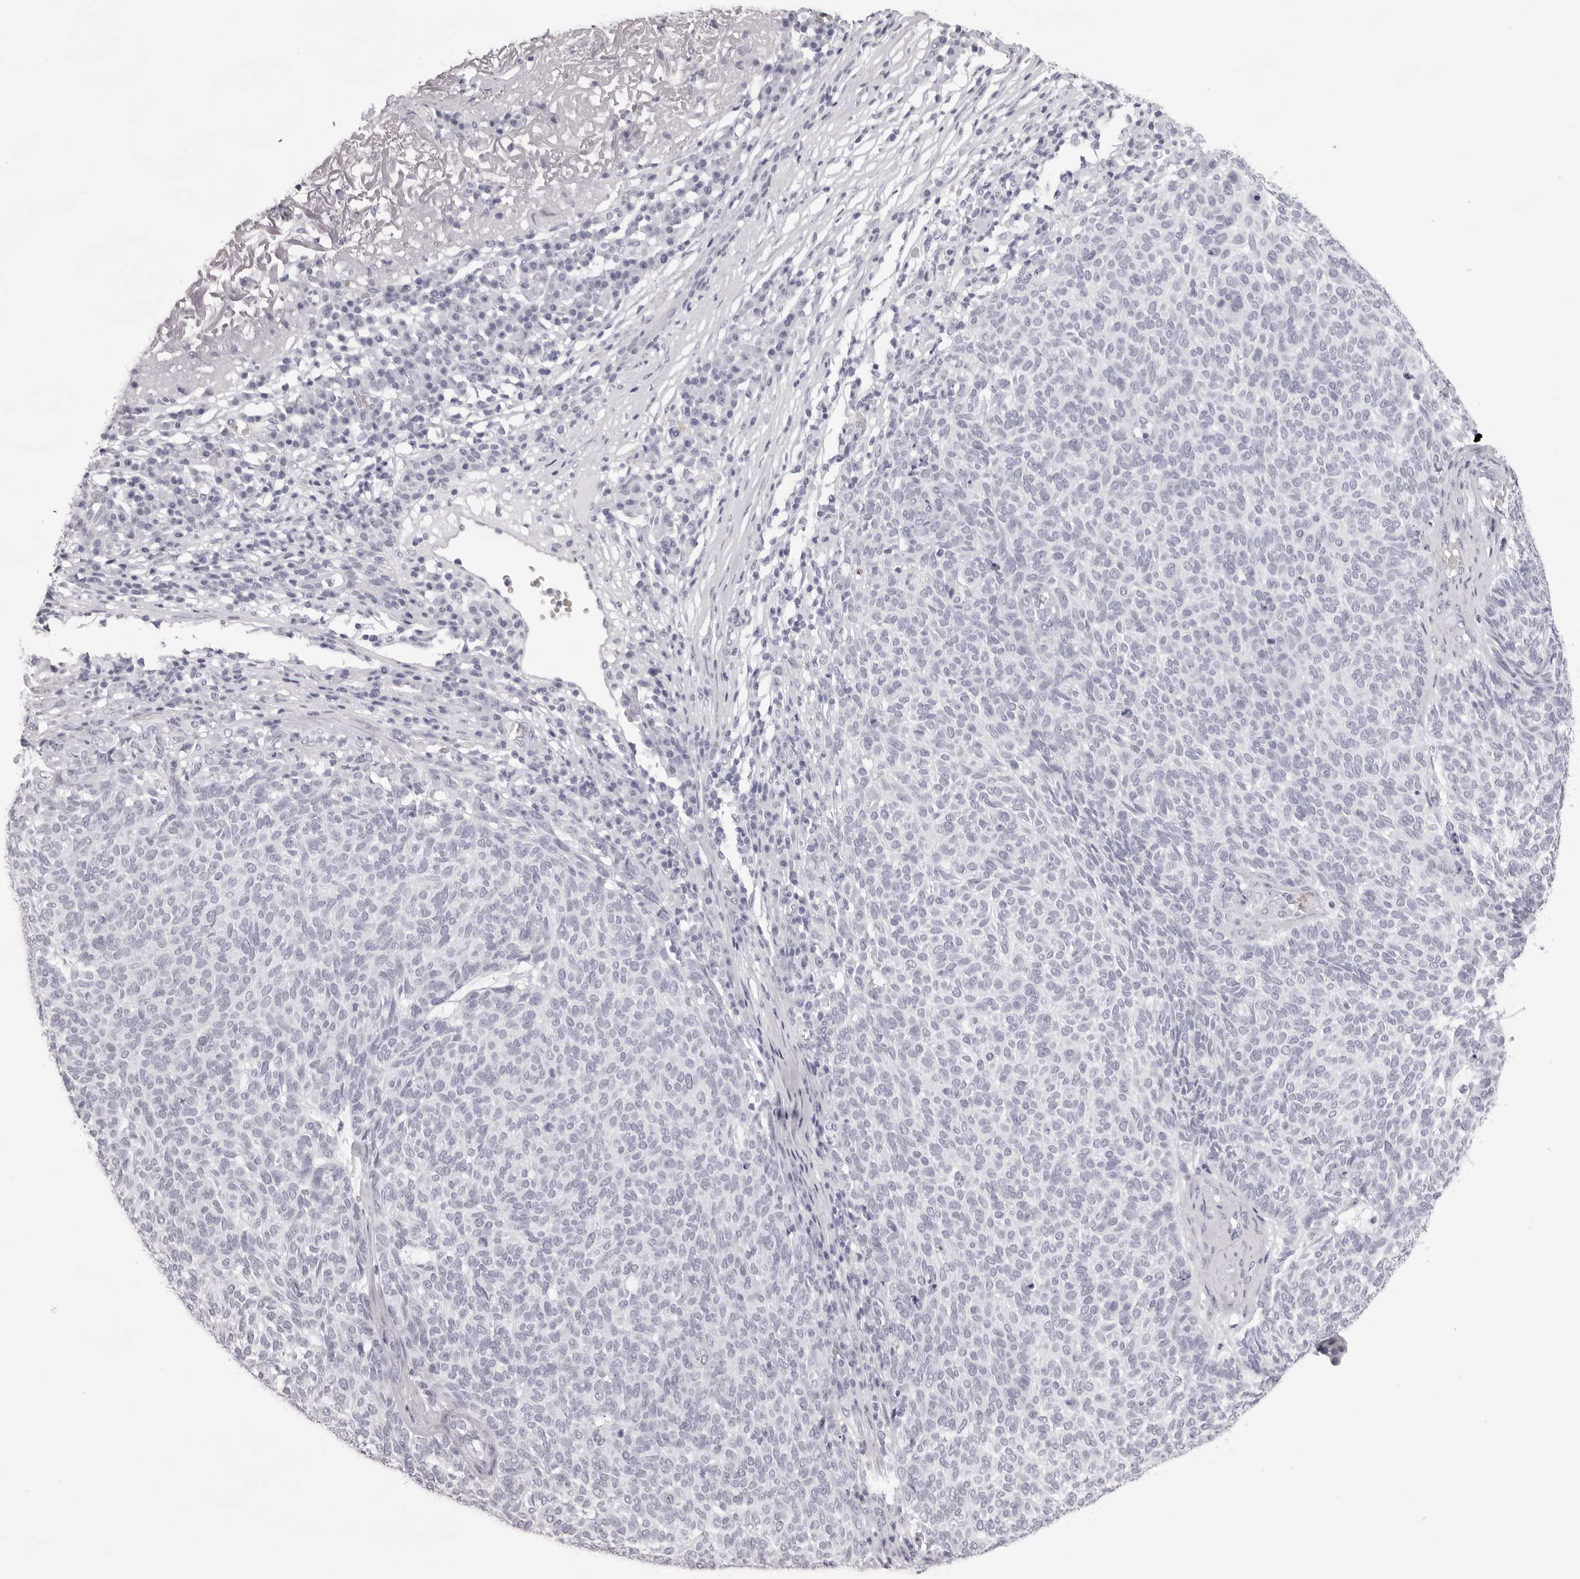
{"staining": {"intensity": "negative", "quantity": "none", "location": "none"}, "tissue": "skin cancer", "cell_type": "Tumor cells", "image_type": "cancer", "snomed": [{"axis": "morphology", "description": "Squamous cell carcinoma, NOS"}, {"axis": "topography", "description": "Skin"}], "caption": "High power microscopy image of an immunohistochemistry micrograph of skin cancer, revealing no significant expression in tumor cells.", "gene": "SPTA1", "patient": {"sex": "female", "age": 90}}